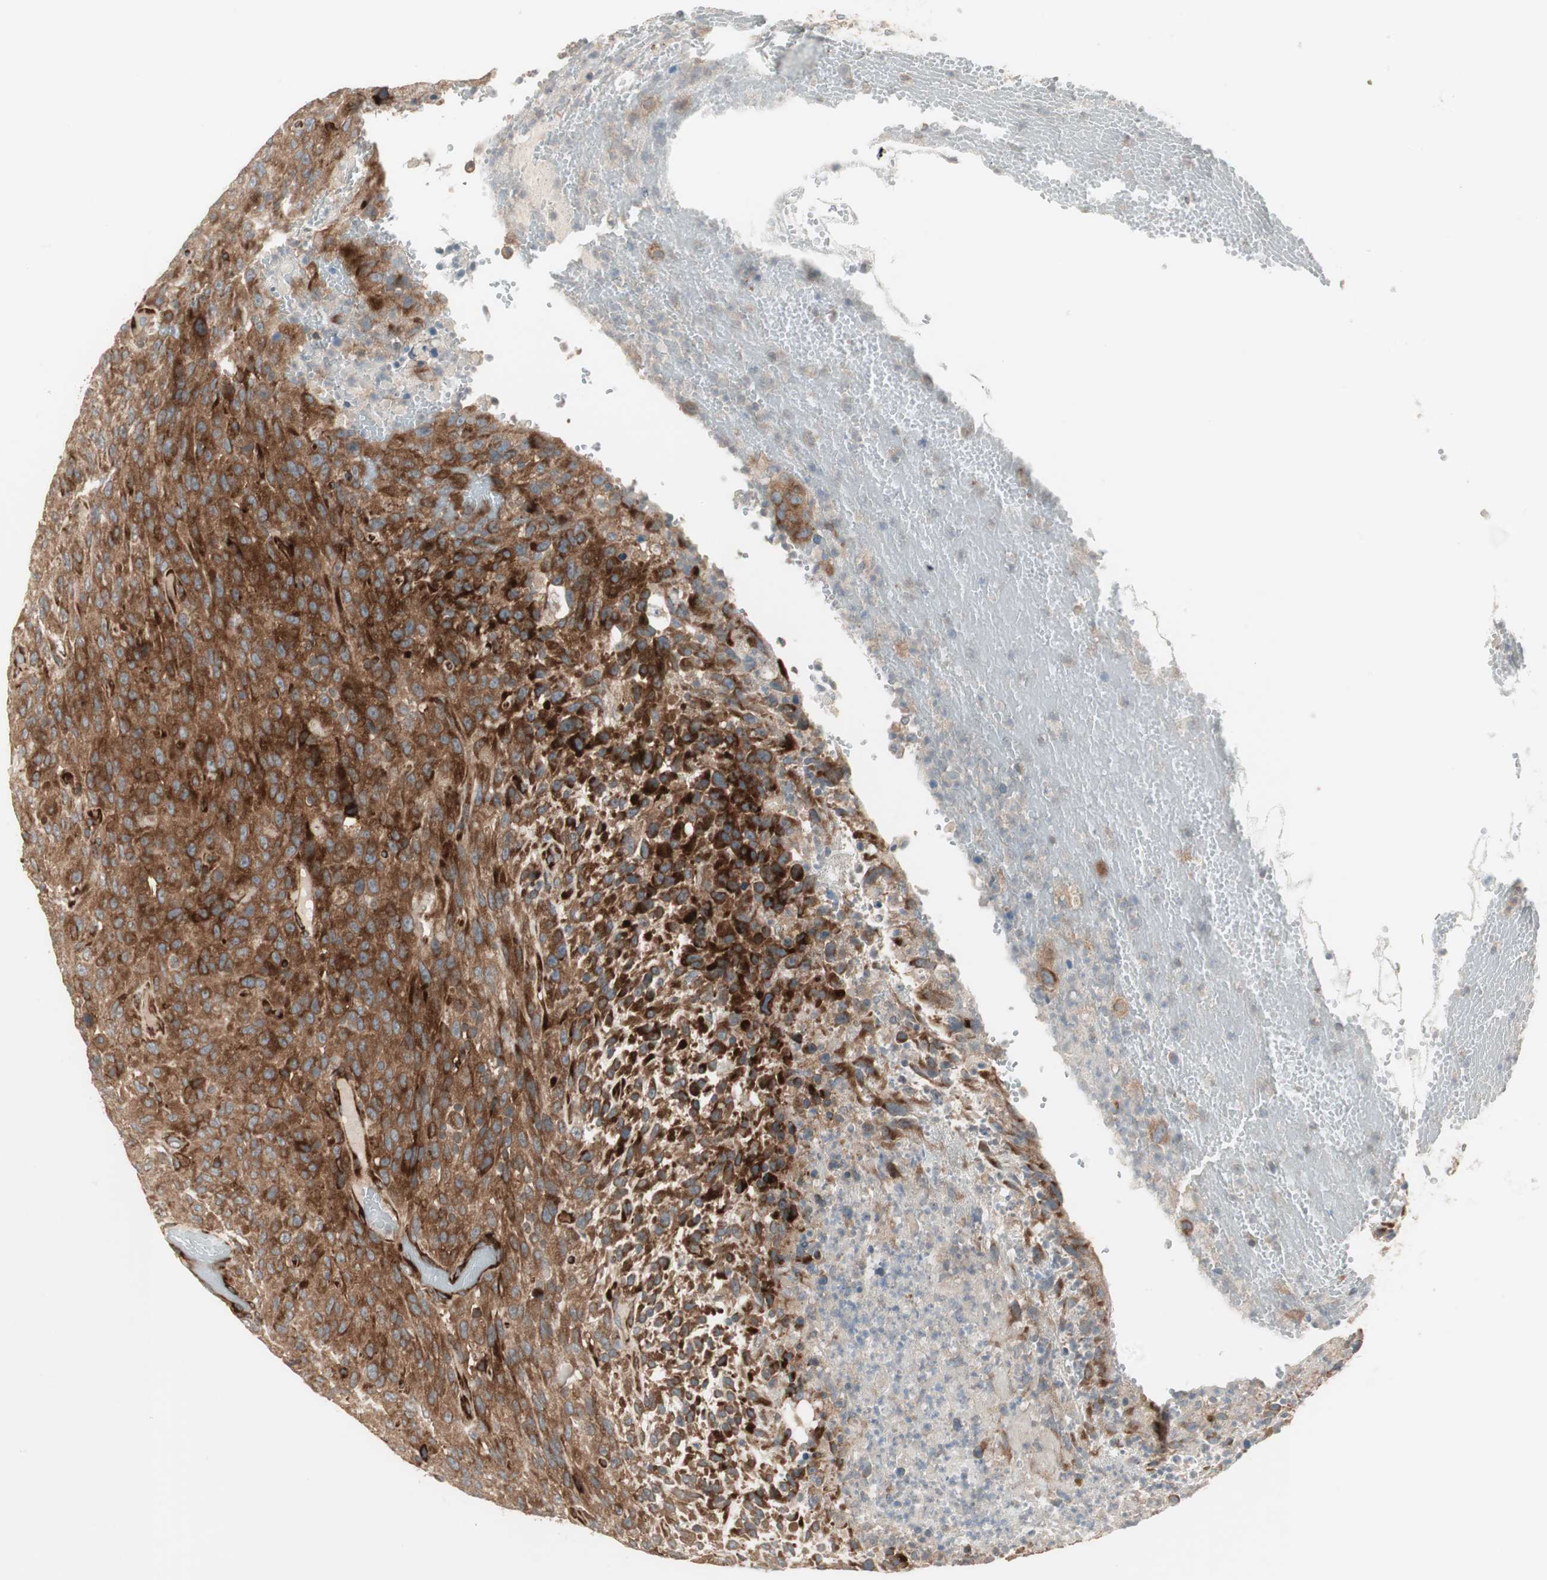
{"staining": {"intensity": "strong", "quantity": "25%-75%", "location": "cytoplasmic/membranous"}, "tissue": "urothelial cancer", "cell_type": "Tumor cells", "image_type": "cancer", "snomed": [{"axis": "morphology", "description": "Urothelial carcinoma, High grade"}, {"axis": "topography", "description": "Urinary bladder"}], "caption": "Immunohistochemistry (IHC) histopathology image of neoplastic tissue: urothelial cancer stained using IHC reveals high levels of strong protein expression localized specifically in the cytoplasmic/membranous of tumor cells, appearing as a cytoplasmic/membranous brown color.", "gene": "PPP2R5E", "patient": {"sex": "male", "age": 66}}